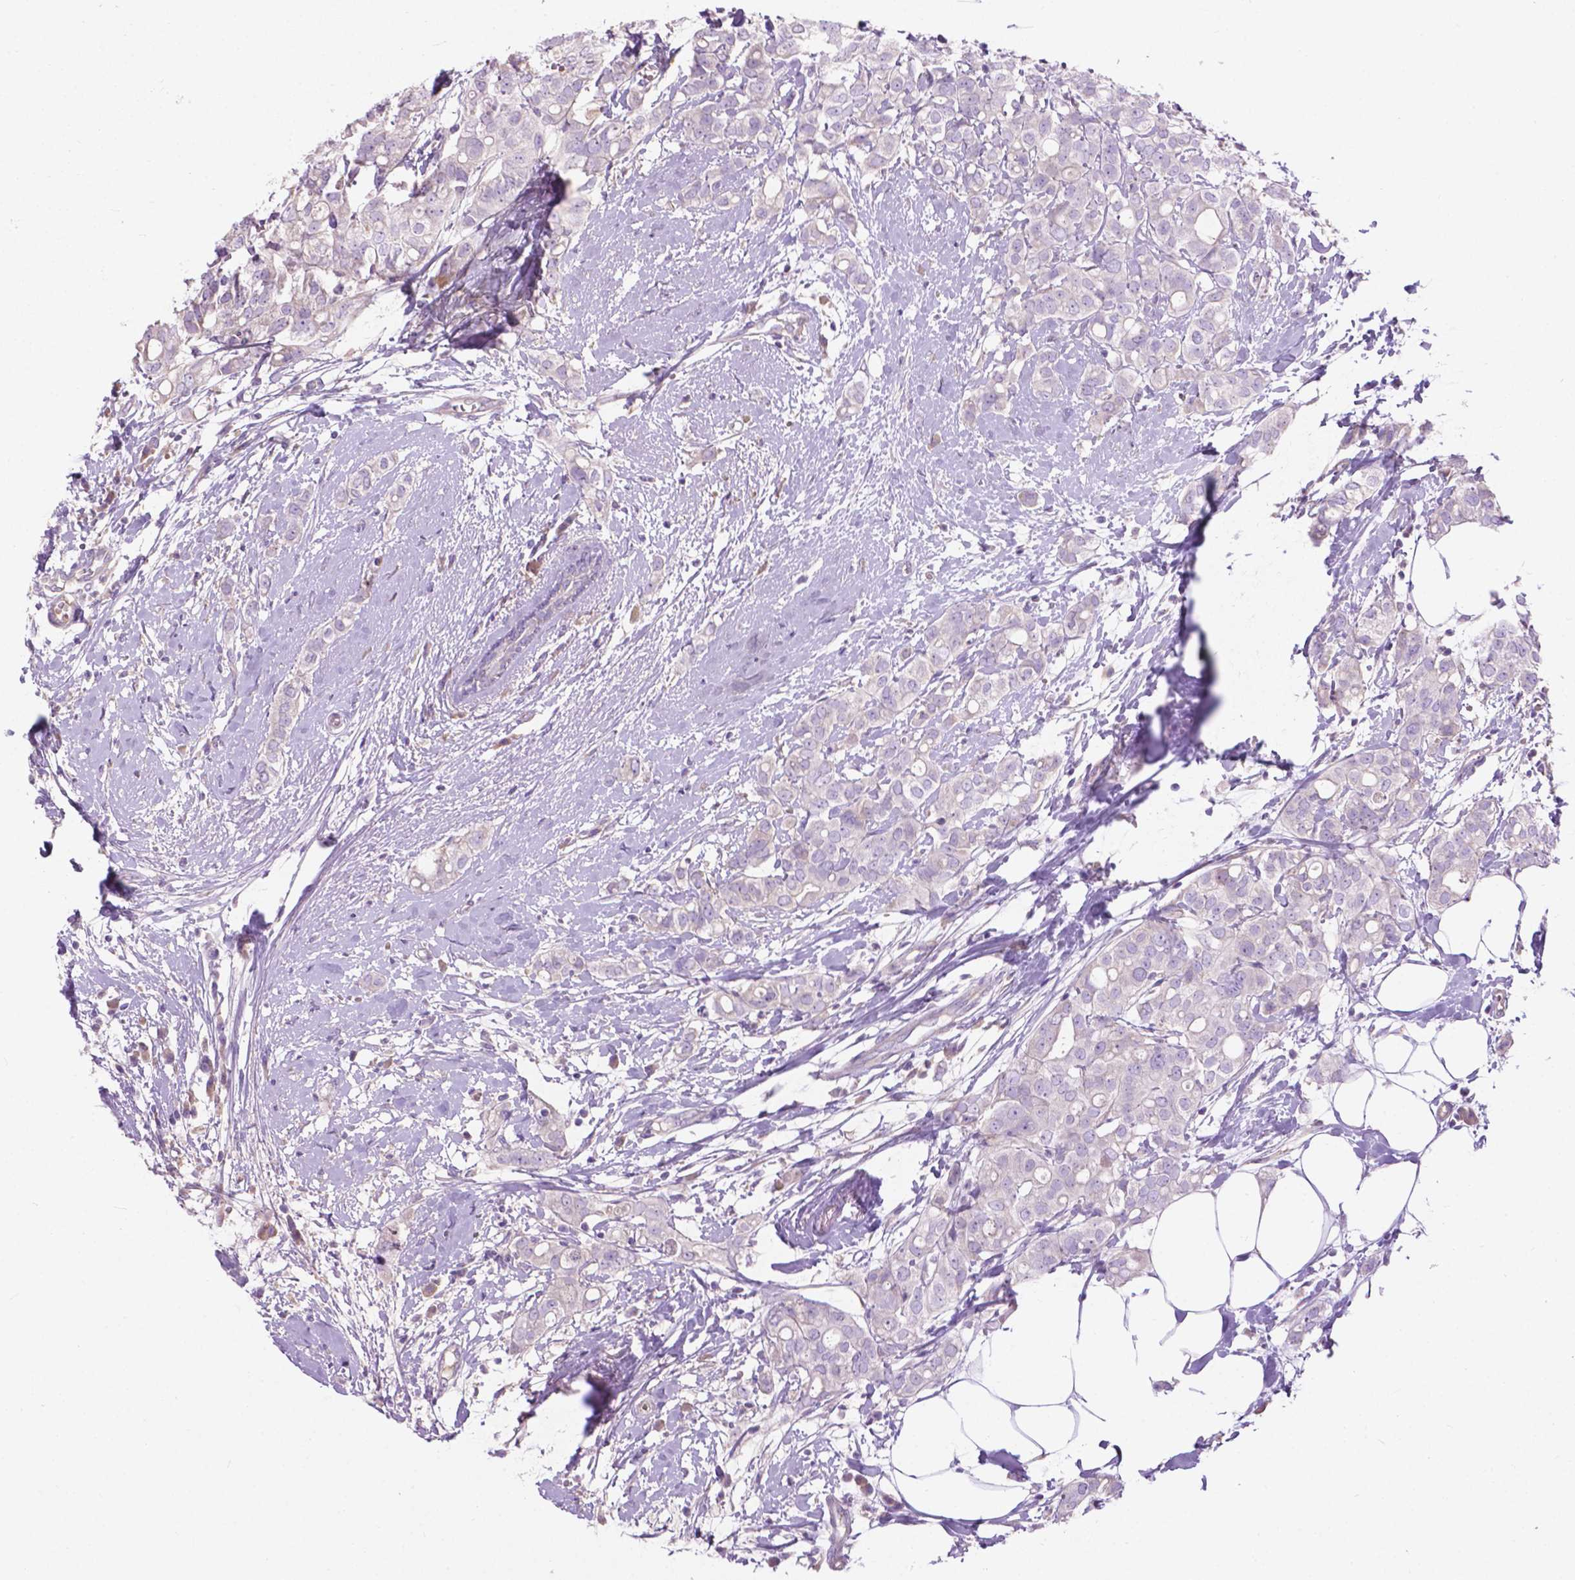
{"staining": {"intensity": "negative", "quantity": "none", "location": "none"}, "tissue": "breast cancer", "cell_type": "Tumor cells", "image_type": "cancer", "snomed": [{"axis": "morphology", "description": "Duct carcinoma"}, {"axis": "topography", "description": "Breast"}], "caption": "A high-resolution photomicrograph shows immunohistochemistry (IHC) staining of invasive ductal carcinoma (breast), which demonstrates no significant expression in tumor cells.", "gene": "NOXO1", "patient": {"sex": "female", "age": 40}}